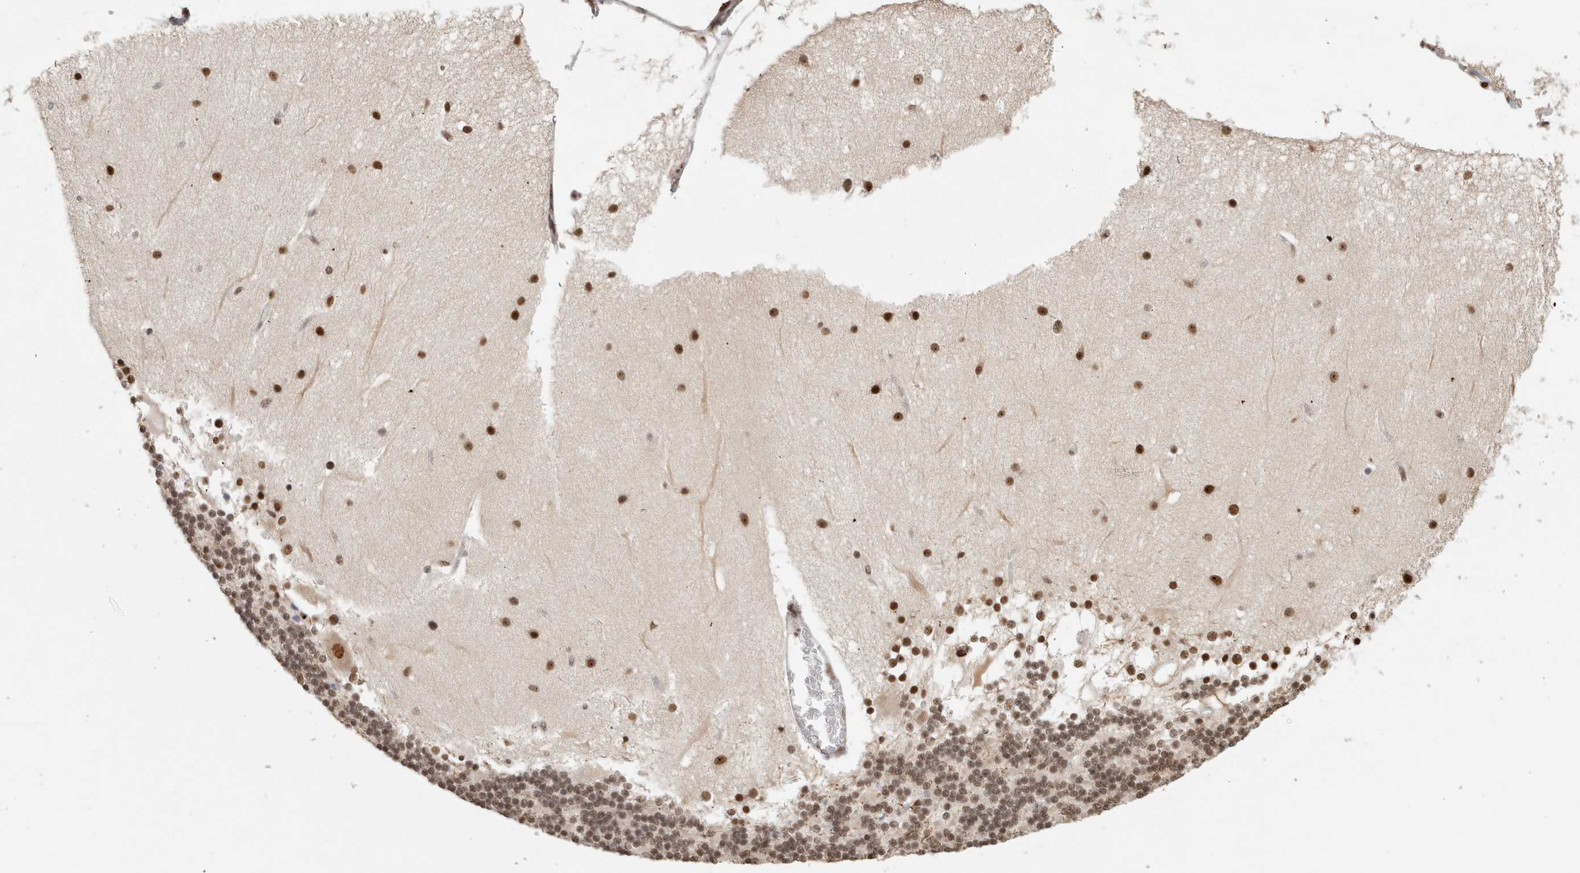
{"staining": {"intensity": "moderate", "quantity": ">75%", "location": "cytoplasmic/membranous,nuclear"}, "tissue": "cerebellum", "cell_type": "Cells in granular layer", "image_type": "normal", "snomed": [{"axis": "morphology", "description": "Normal tissue, NOS"}, {"axis": "topography", "description": "Cerebellum"}], "caption": "This histopathology image shows immunohistochemistry staining of benign human cerebellum, with medium moderate cytoplasmic/membranous,nuclear positivity in about >75% of cells in granular layer.", "gene": "EBNA1BP2", "patient": {"sex": "female", "age": 54}}